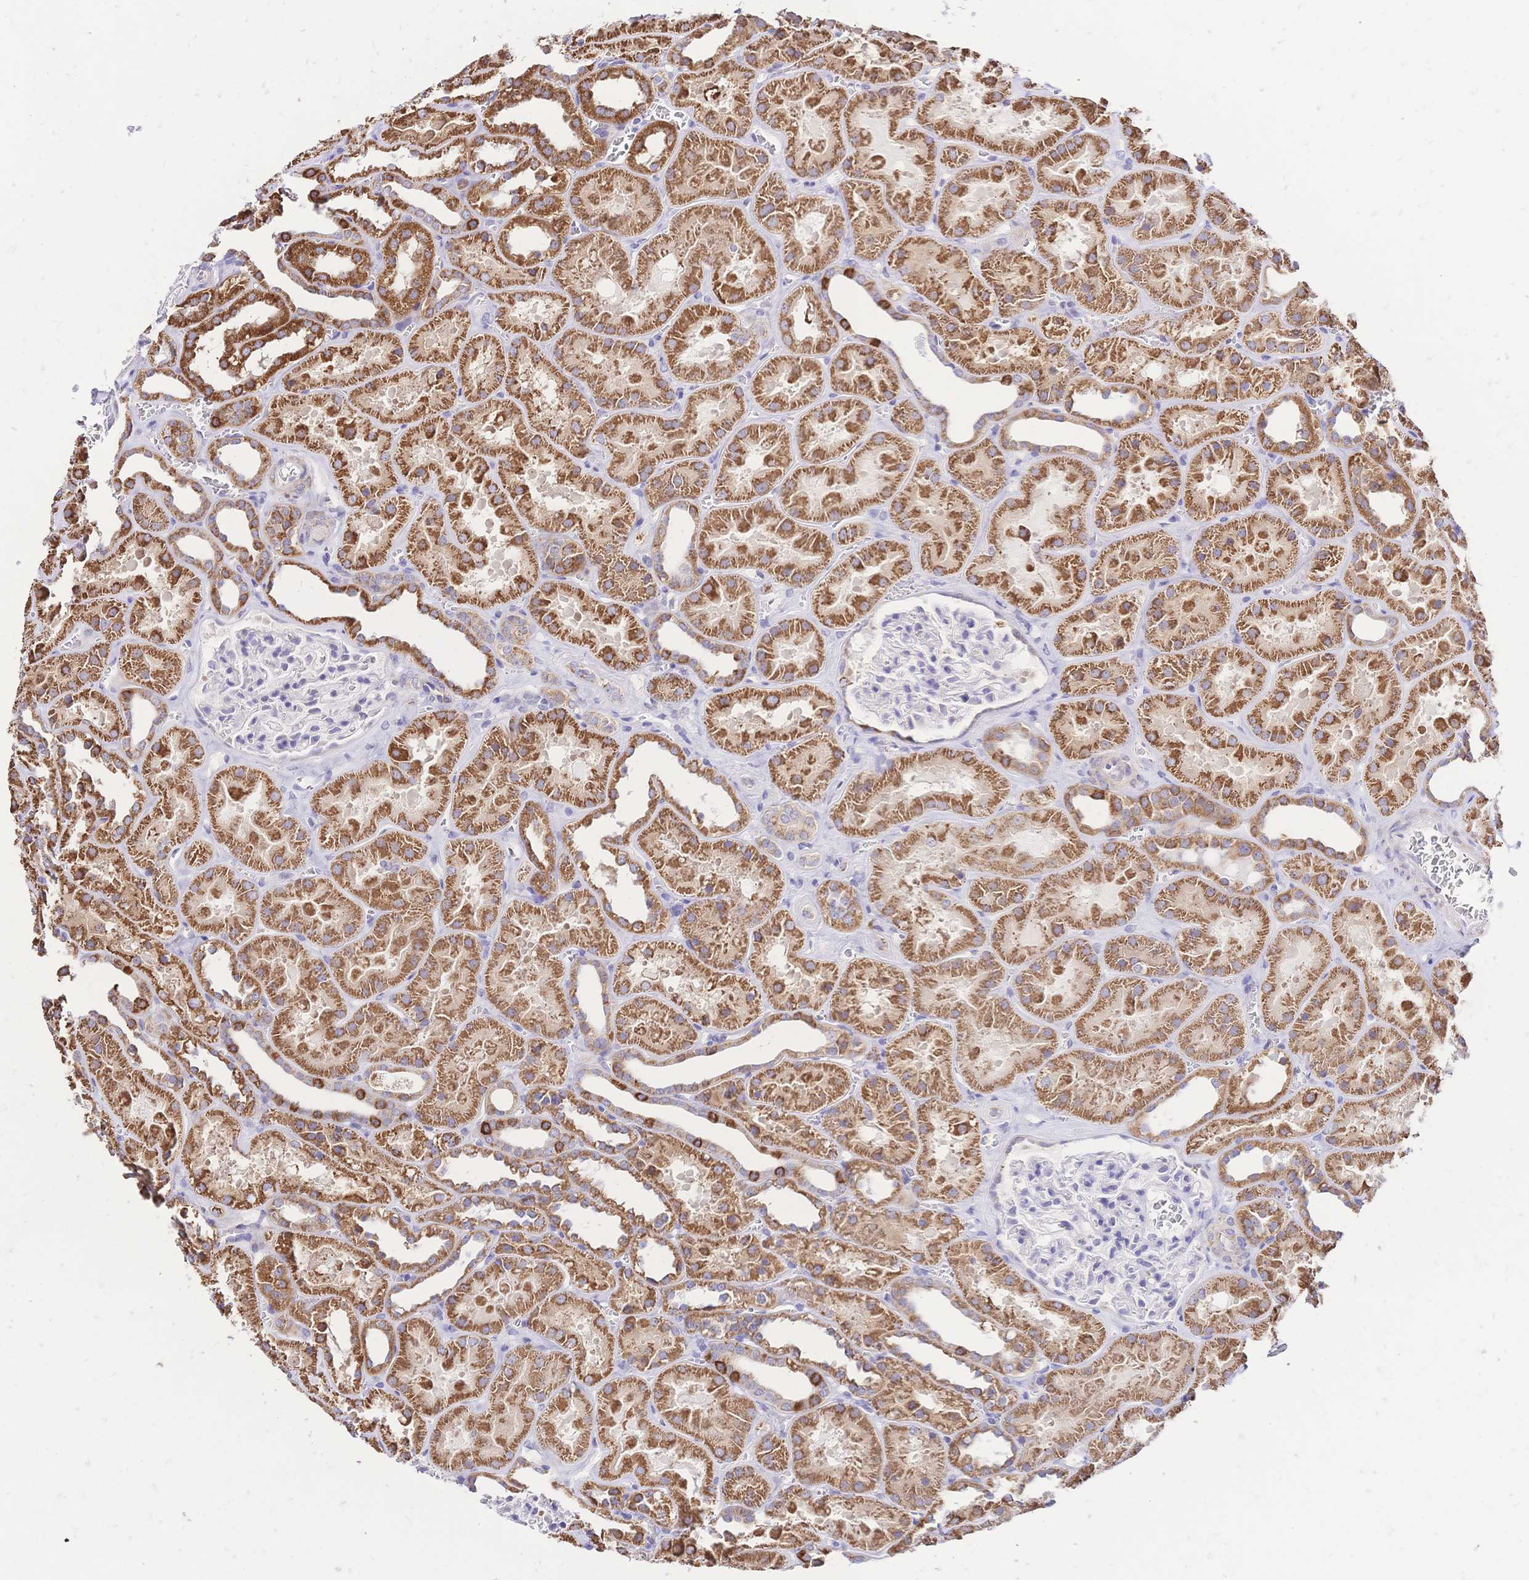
{"staining": {"intensity": "negative", "quantity": "none", "location": "none"}, "tissue": "kidney", "cell_type": "Cells in glomeruli", "image_type": "normal", "snomed": [{"axis": "morphology", "description": "Normal tissue, NOS"}, {"axis": "topography", "description": "Kidney"}], "caption": "Immunohistochemistry image of unremarkable kidney: kidney stained with DAB (3,3'-diaminobenzidine) shows no significant protein expression in cells in glomeruli.", "gene": "CLEC18A", "patient": {"sex": "female", "age": 41}}